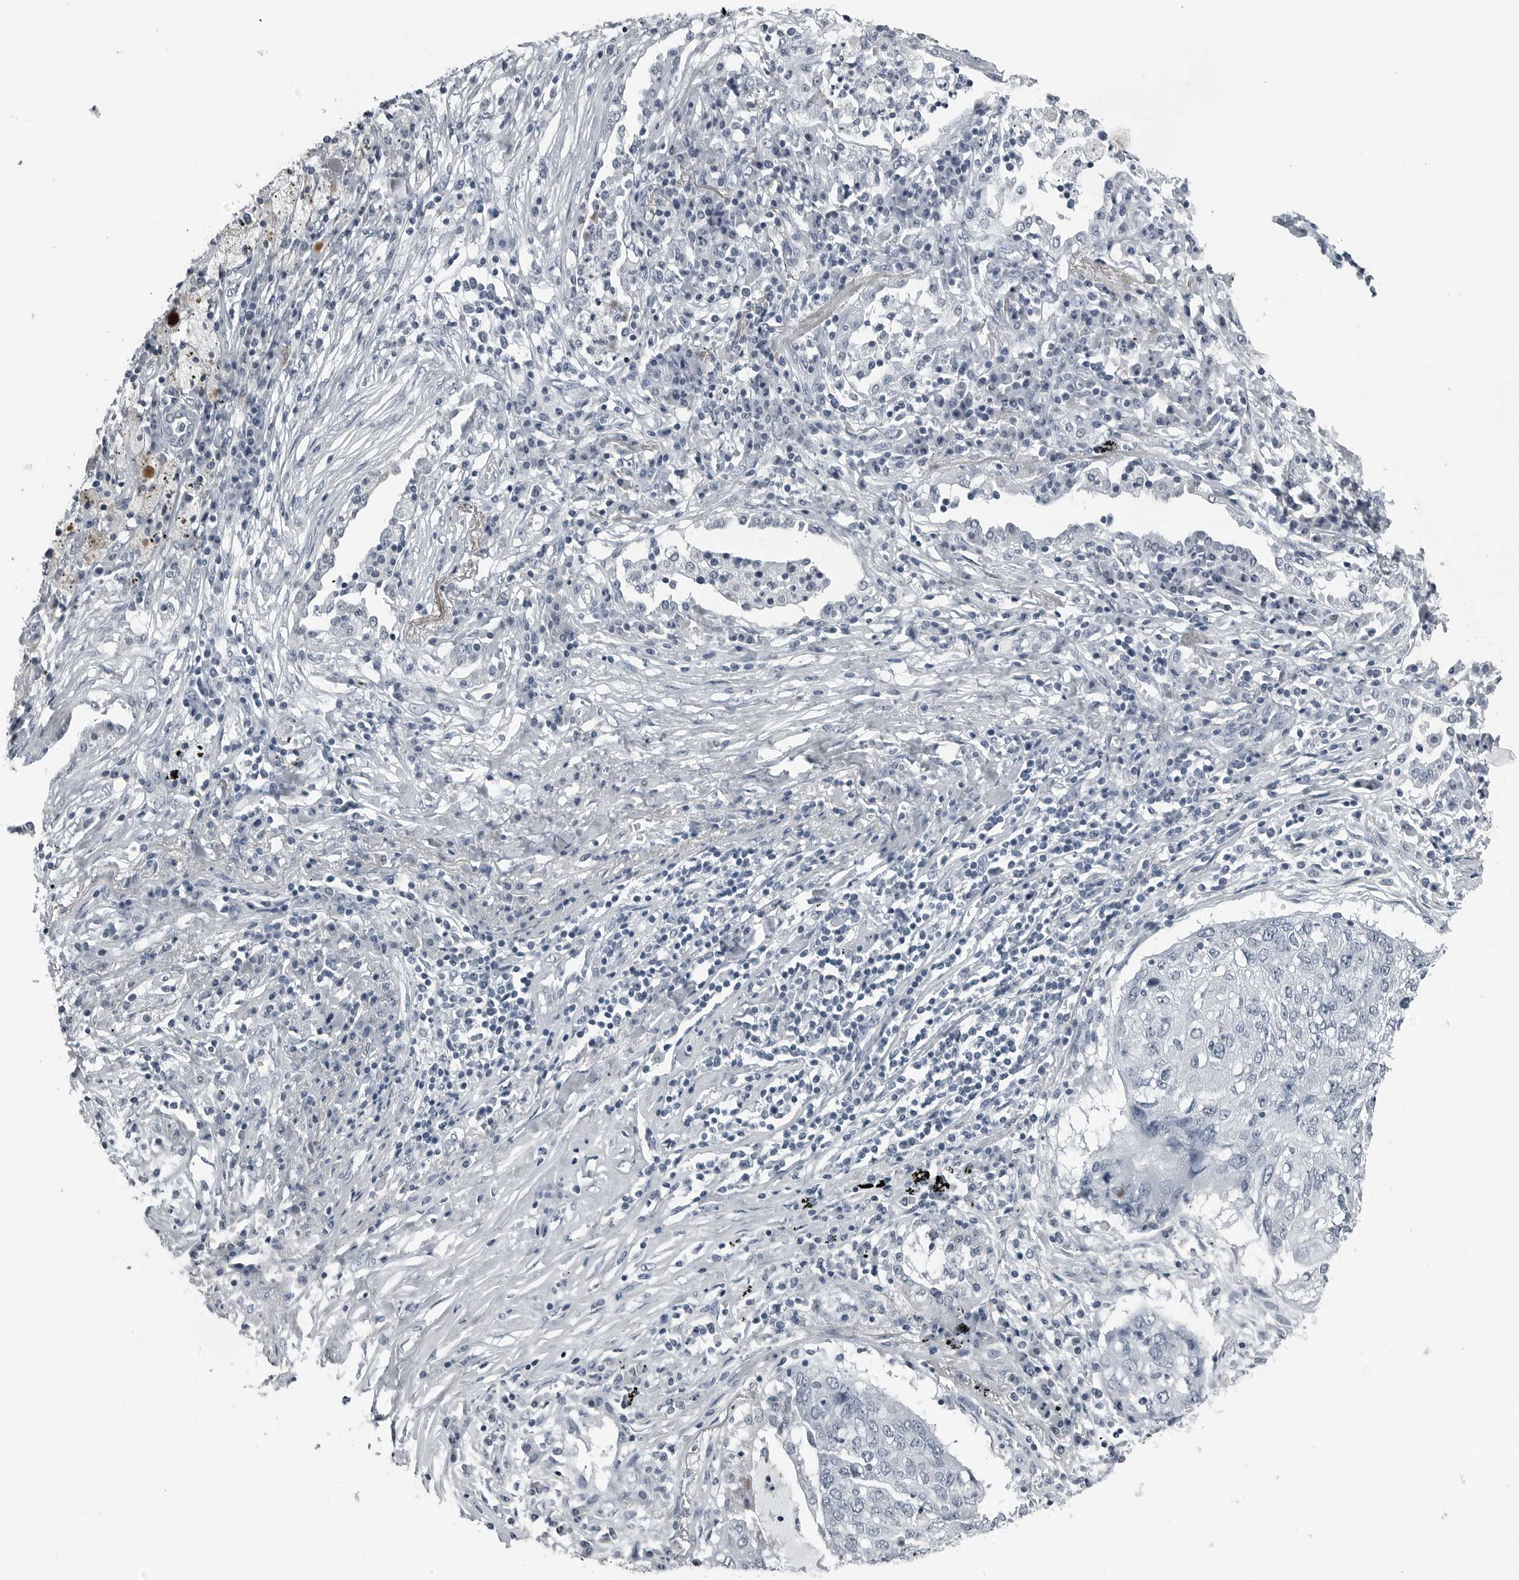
{"staining": {"intensity": "negative", "quantity": "none", "location": "none"}, "tissue": "lung cancer", "cell_type": "Tumor cells", "image_type": "cancer", "snomed": [{"axis": "morphology", "description": "Squamous cell carcinoma, NOS"}, {"axis": "topography", "description": "Lung"}], "caption": "The photomicrograph reveals no staining of tumor cells in lung squamous cell carcinoma.", "gene": "SPINK1", "patient": {"sex": "female", "age": 63}}